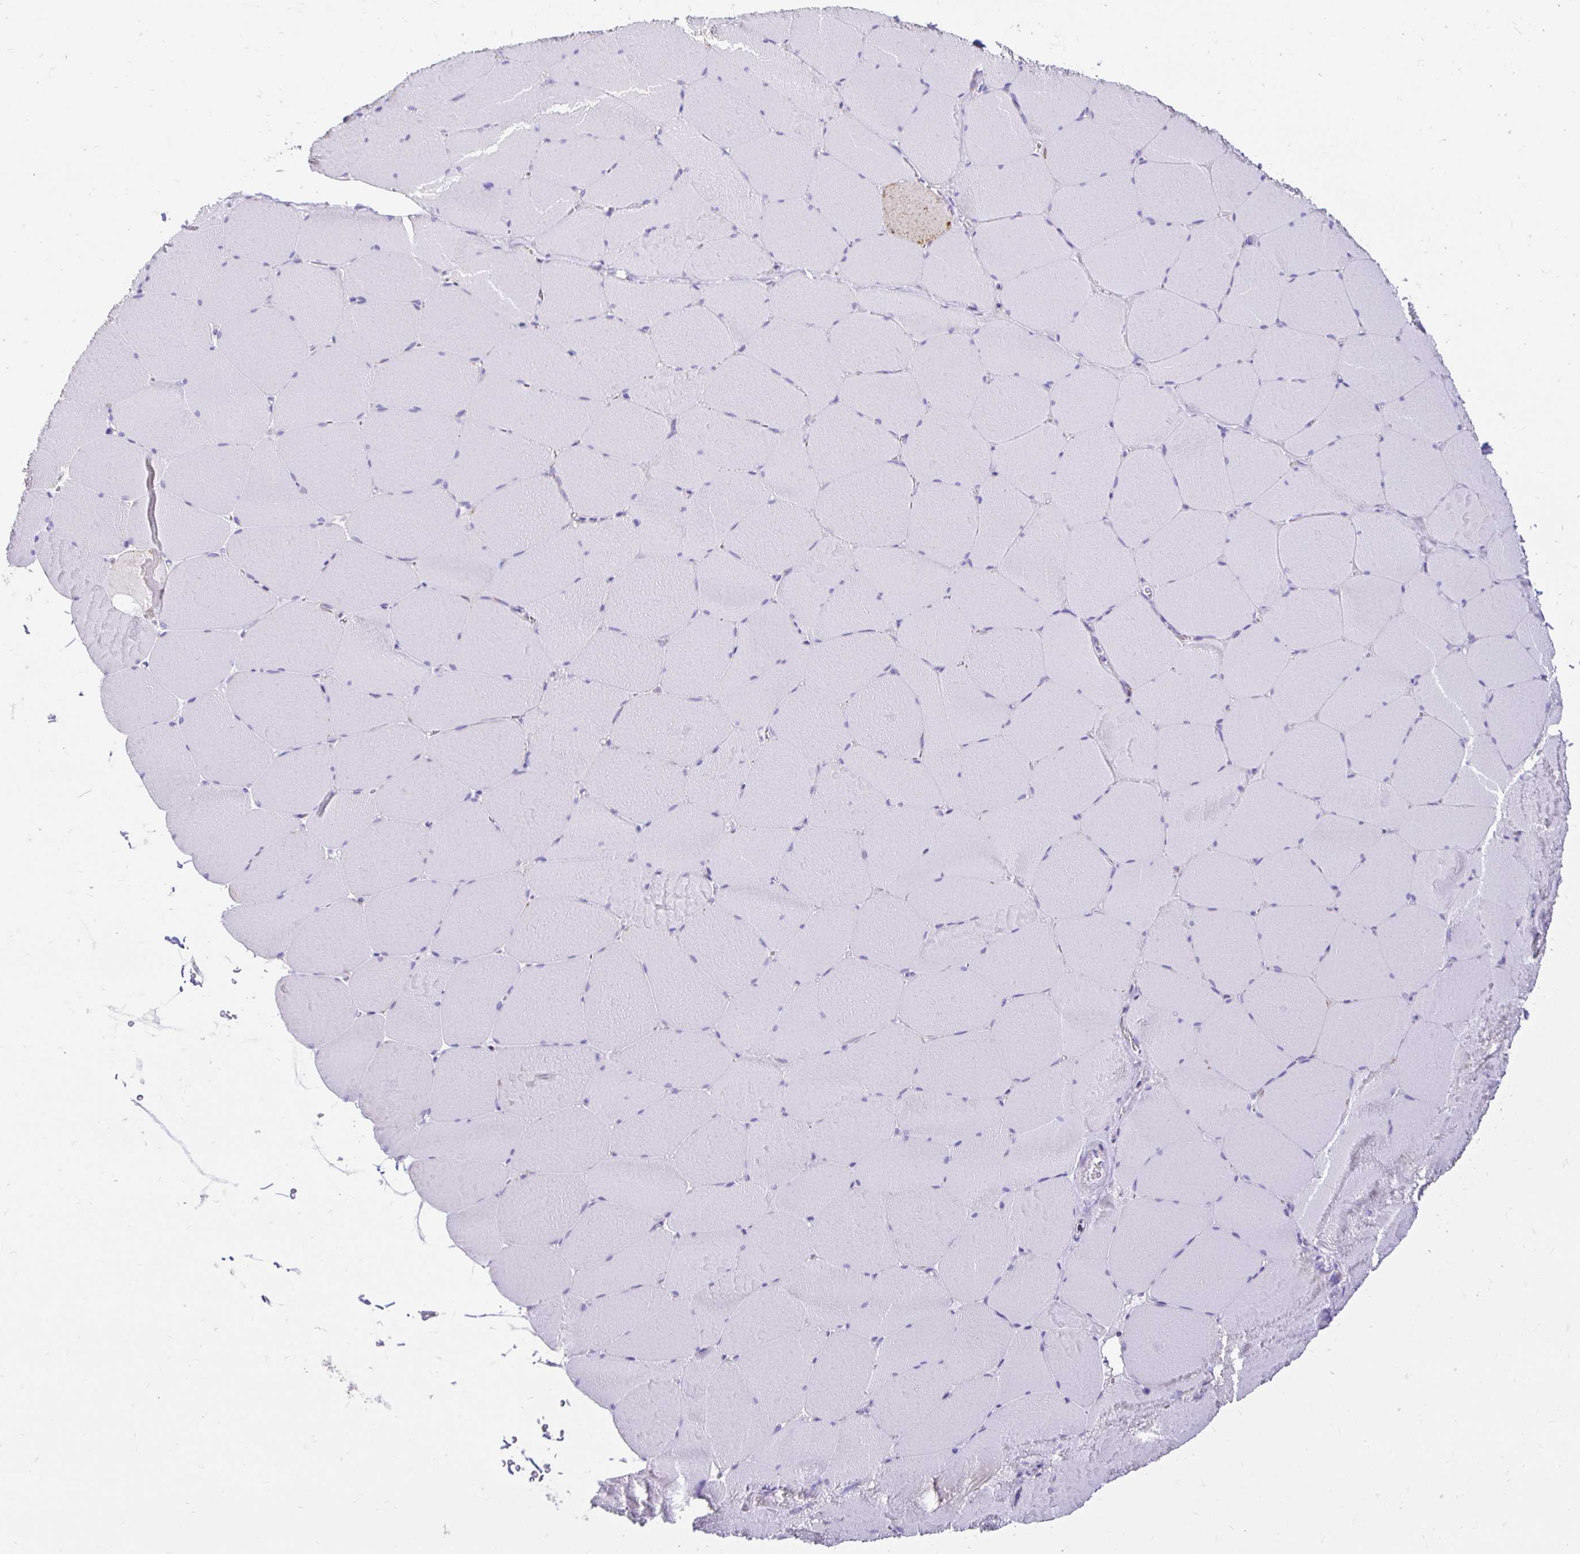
{"staining": {"intensity": "weak", "quantity": "<25%", "location": "cytoplasmic/membranous"}, "tissue": "skeletal muscle", "cell_type": "Myocytes", "image_type": "normal", "snomed": [{"axis": "morphology", "description": "Normal tissue, NOS"}, {"axis": "topography", "description": "Skeletal muscle"}, {"axis": "topography", "description": "Head-Neck"}], "caption": "The histopathology image shows no staining of myocytes in normal skeletal muscle.", "gene": "PLAAT2", "patient": {"sex": "male", "age": 66}}